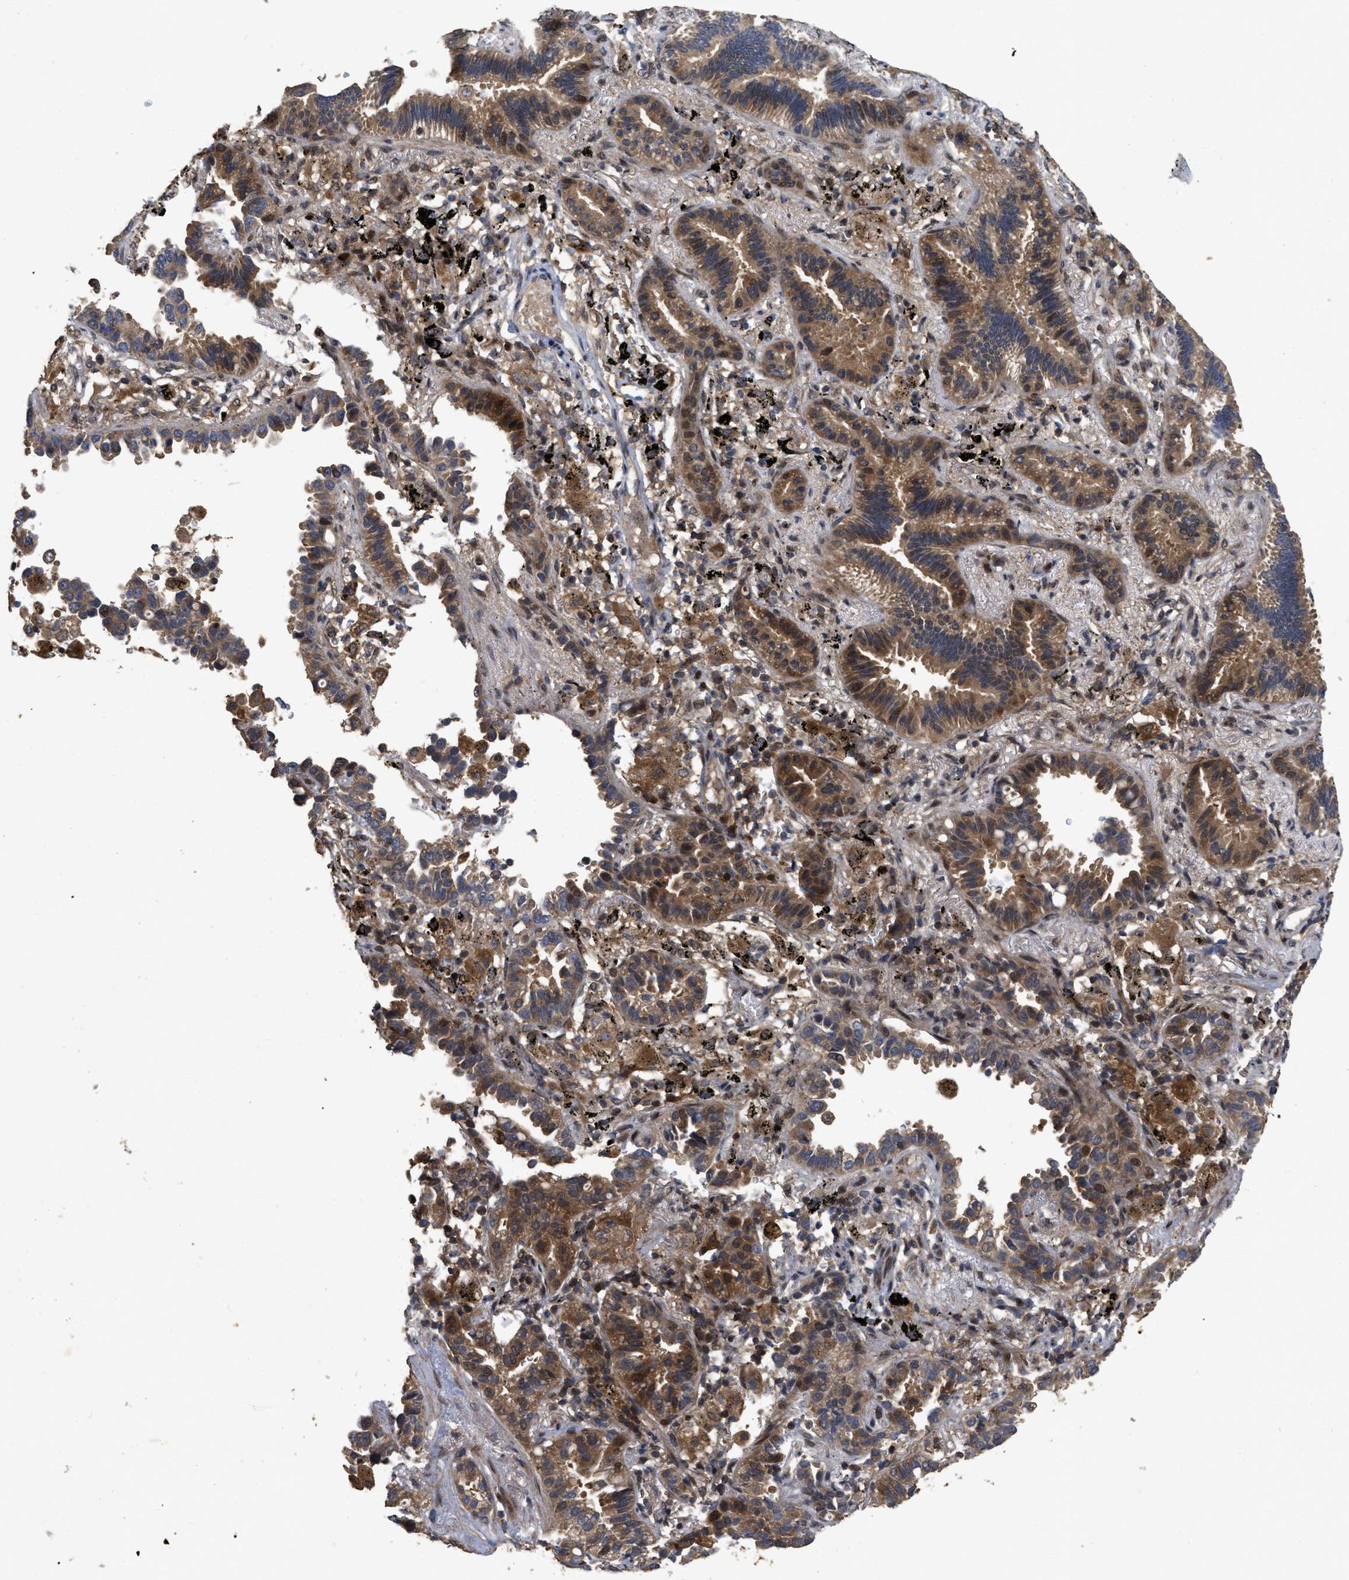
{"staining": {"intensity": "moderate", "quantity": ">75%", "location": "cytoplasmic/membranous"}, "tissue": "lung cancer", "cell_type": "Tumor cells", "image_type": "cancer", "snomed": [{"axis": "morphology", "description": "Normal tissue, NOS"}, {"axis": "morphology", "description": "Adenocarcinoma, NOS"}, {"axis": "topography", "description": "Lung"}], "caption": "Immunohistochemical staining of lung adenocarcinoma shows moderate cytoplasmic/membranous protein staining in about >75% of tumor cells.", "gene": "CBR3", "patient": {"sex": "male", "age": 59}}